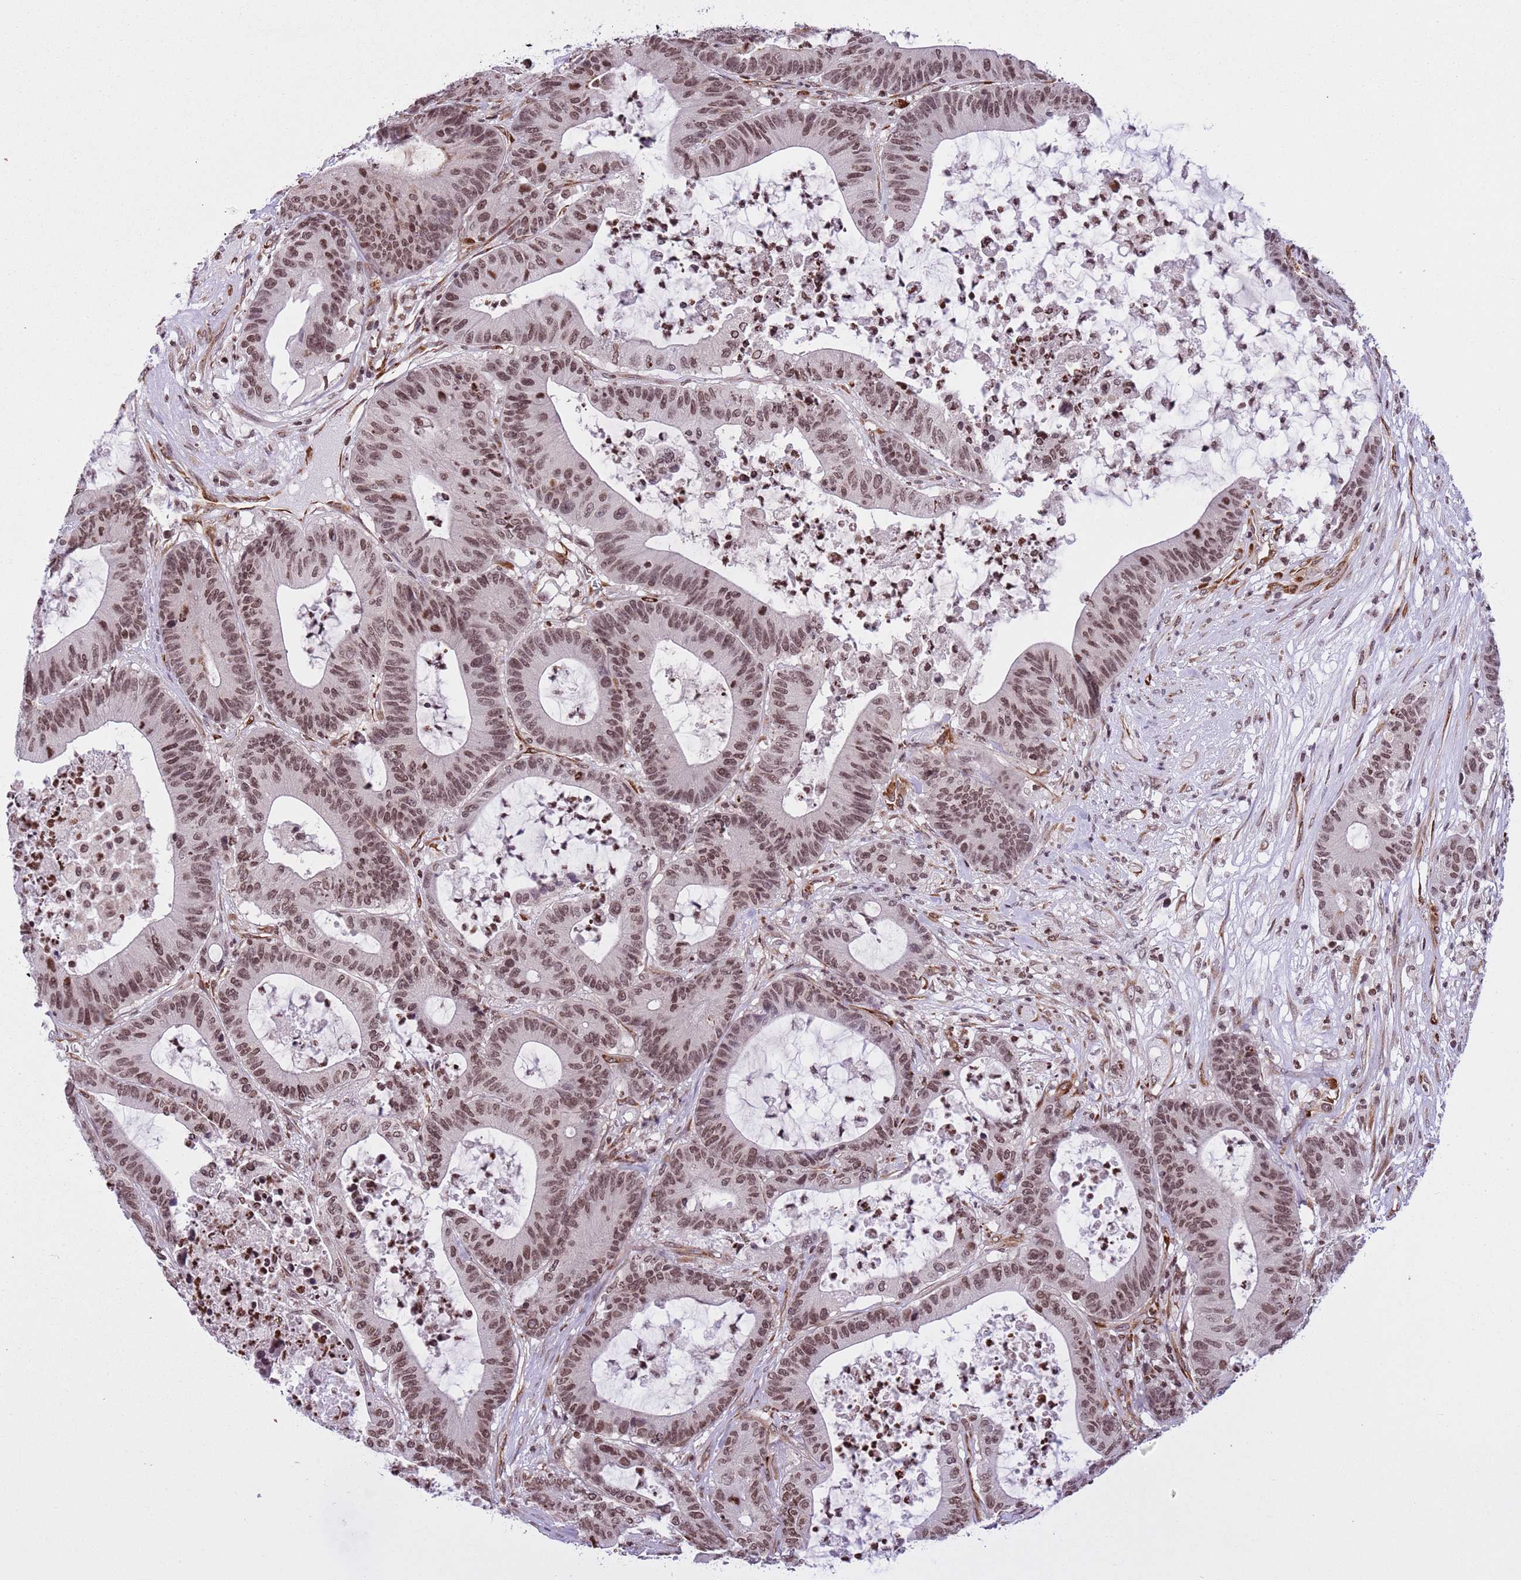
{"staining": {"intensity": "moderate", "quantity": ">75%", "location": "nuclear"}, "tissue": "colorectal cancer", "cell_type": "Tumor cells", "image_type": "cancer", "snomed": [{"axis": "morphology", "description": "Adenocarcinoma, NOS"}, {"axis": "topography", "description": "Colon"}], "caption": "Protein analysis of colorectal cancer (adenocarcinoma) tissue shows moderate nuclear positivity in about >75% of tumor cells.", "gene": "NRIP1", "patient": {"sex": "female", "age": 84}}